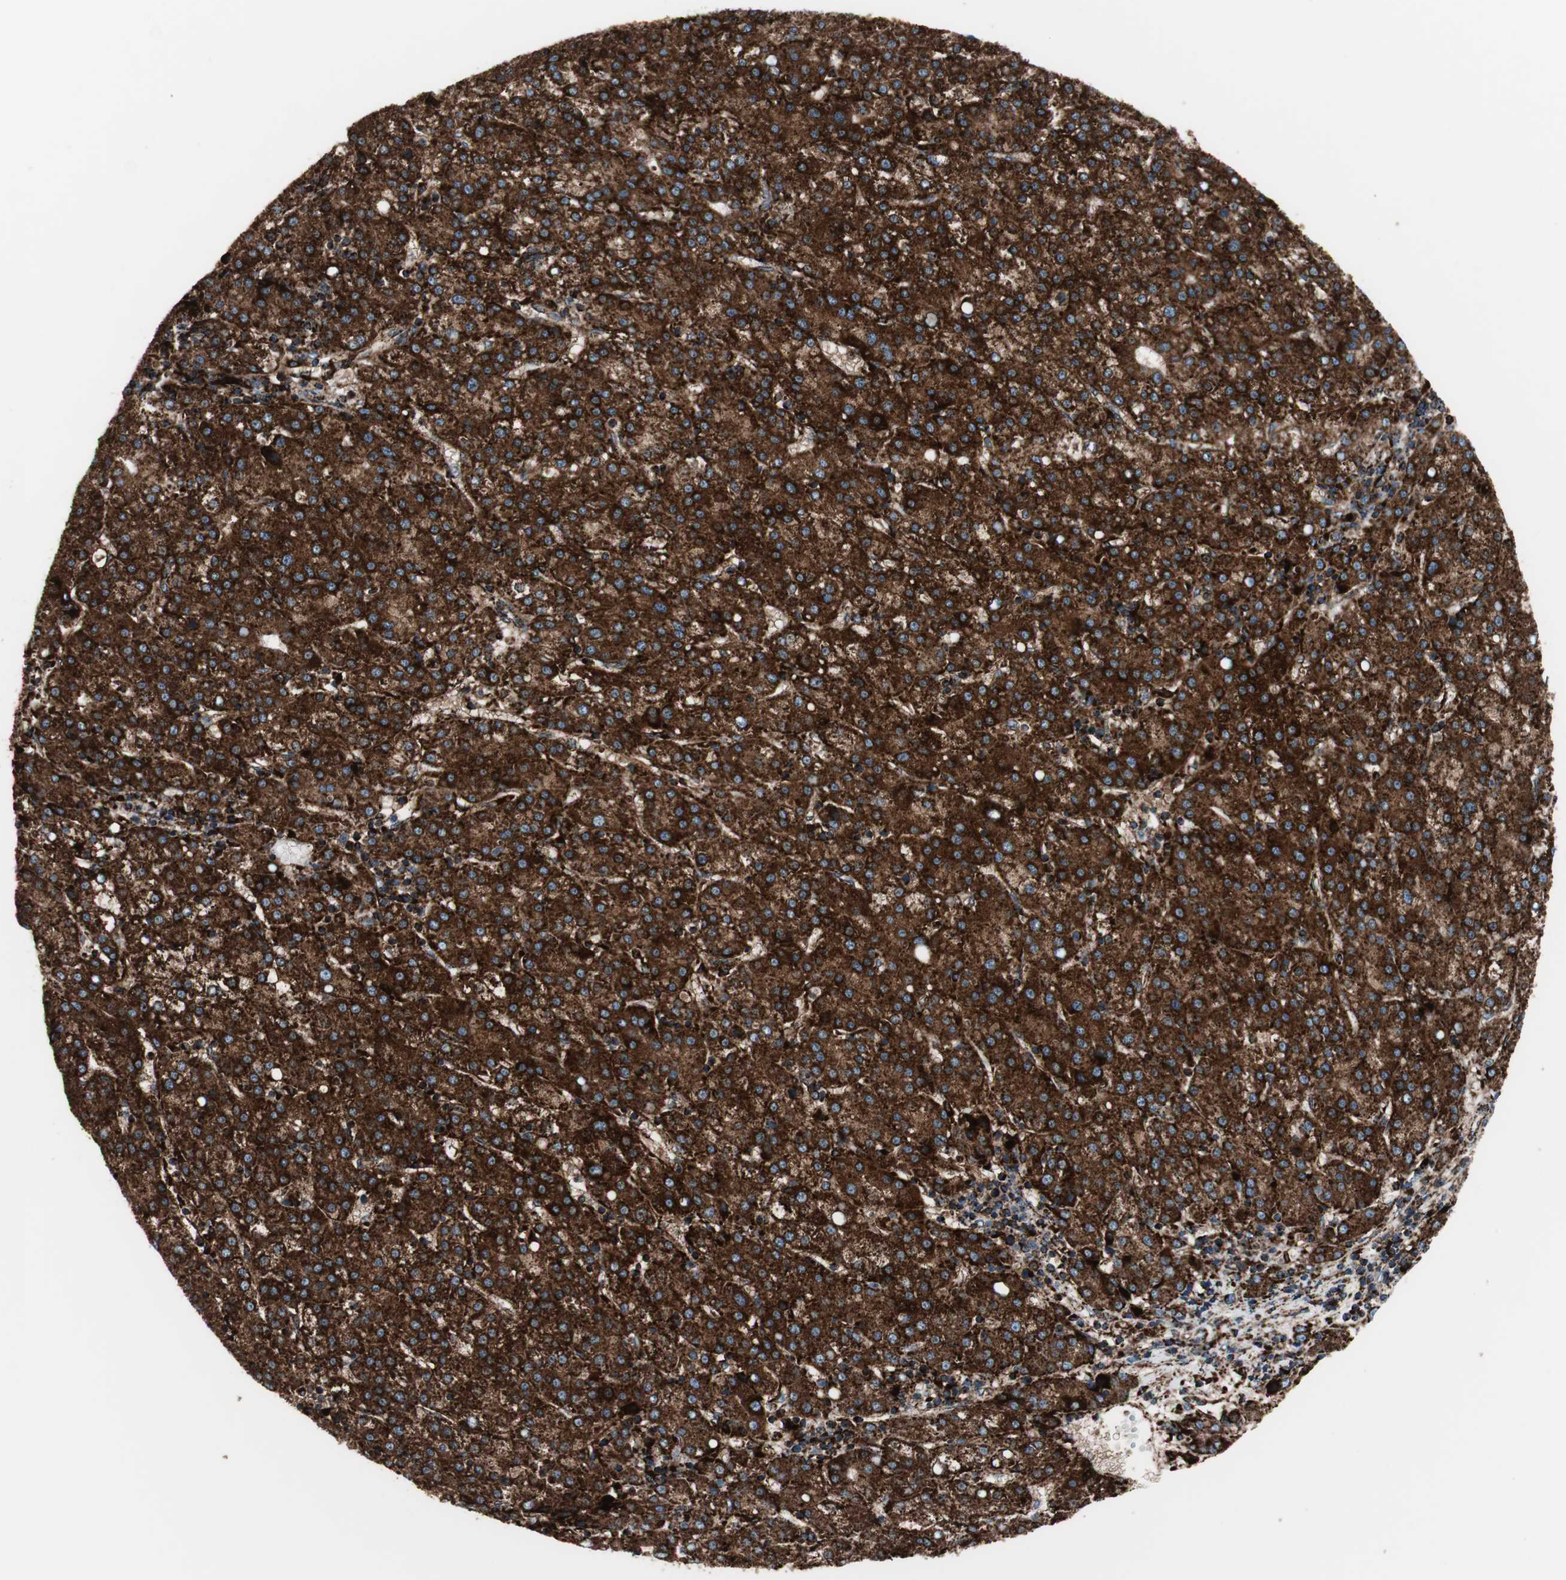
{"staining": {"intensity": "strong", "quantity": ">75%", "location": "cytoplasmic/membranous"}, "tissue": "liver cancer", "cell_type": "Tumor cells", "image_type": "cancer", "snomed": [{"axis": "morphology", "description": "Carcinoma, Hepatocellular, NOS"}, {"axis": "topography", "description": "Liver"}], "caption": "The immunohistochemical stain shows strong cytoplasmic/membranous expression in tumor cells of liver hepatocellular carcinoma tissue.", "gene": "LAMP1", "patient": {"sex": "female", "age": 58}}